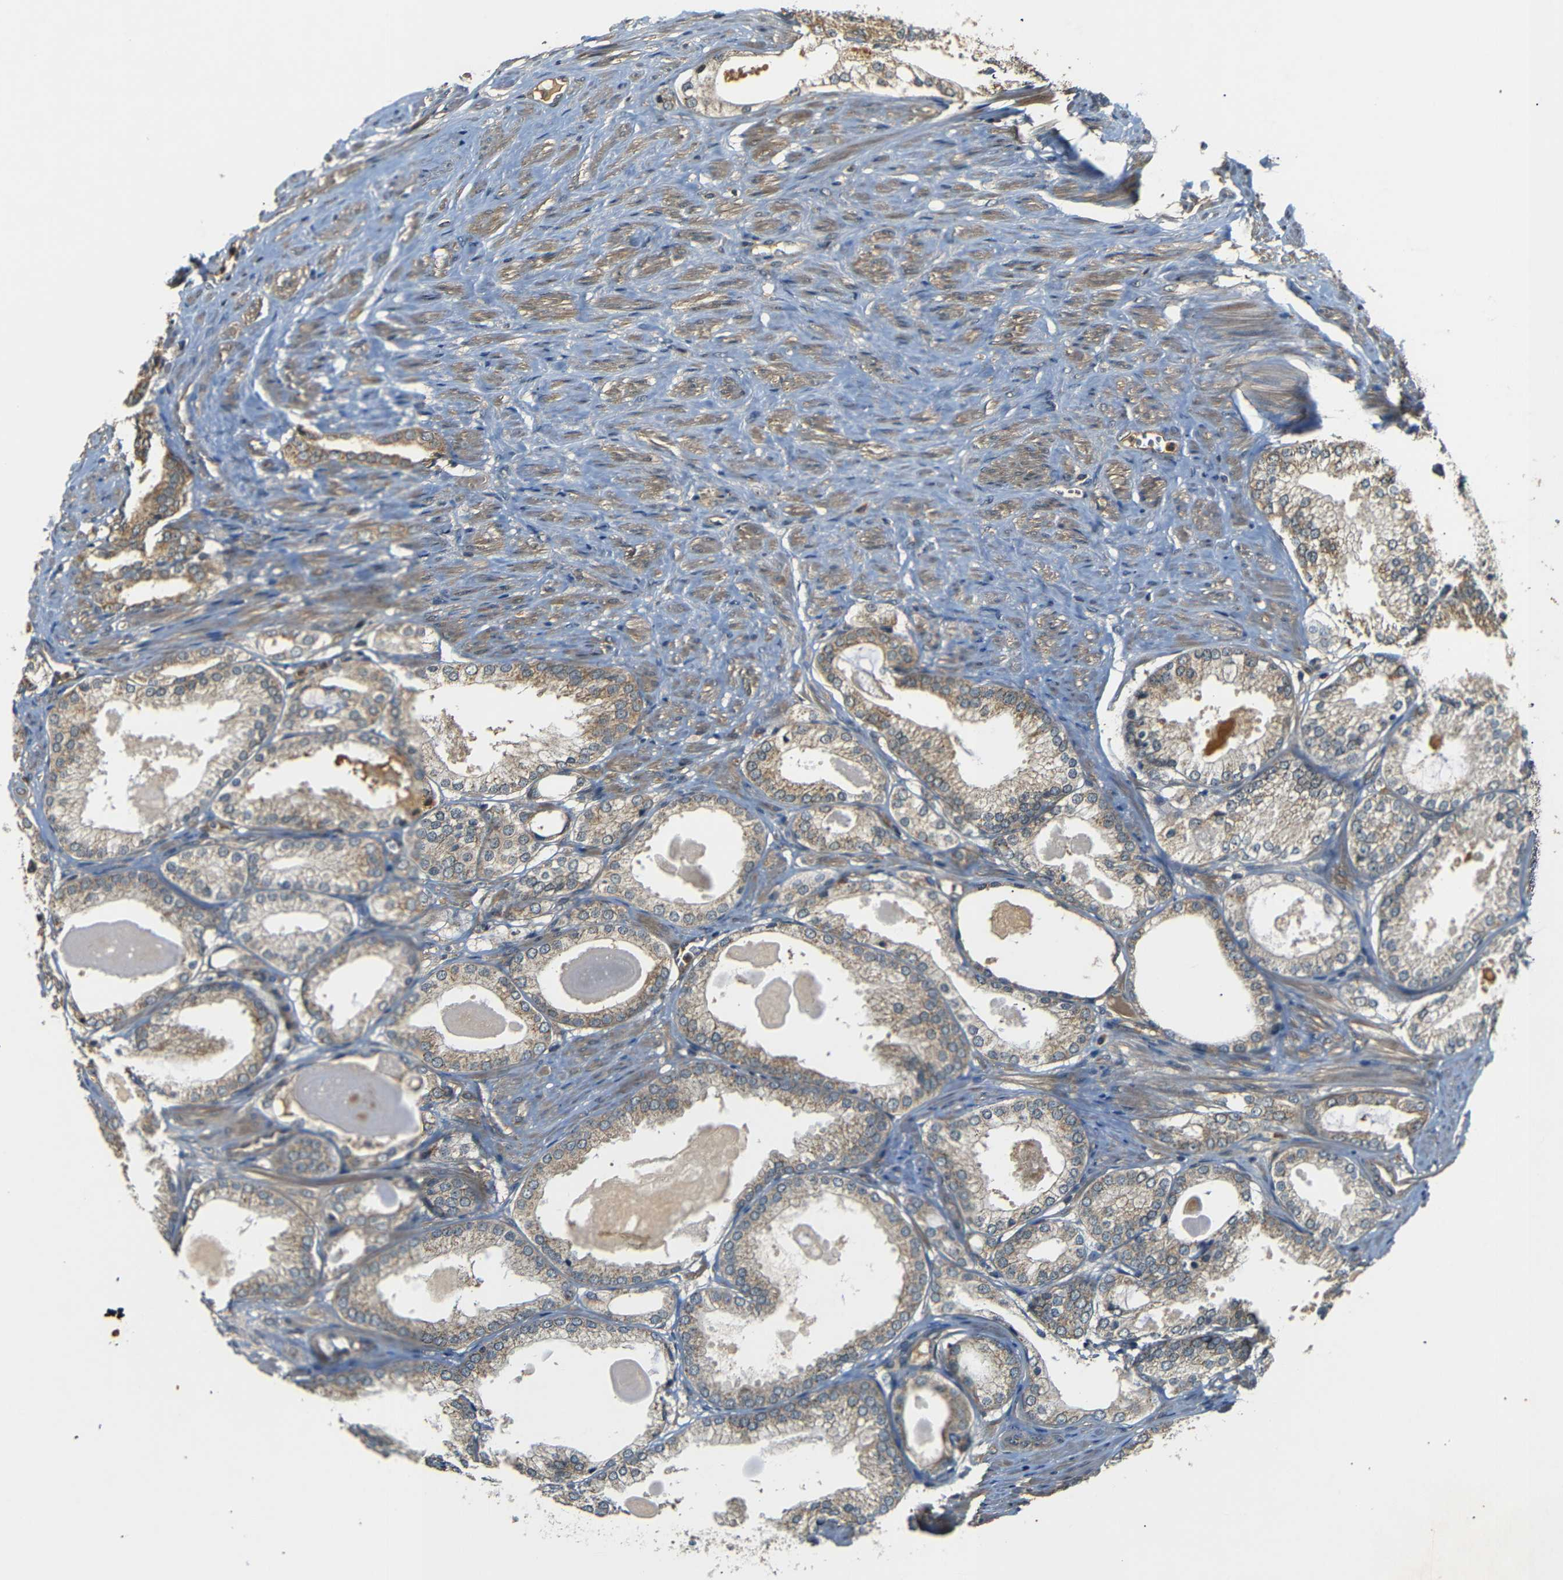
{"staining": {"intensity": "weak", "quantity": "25%-75%", "location": "cytoplasmic/membranous"}, "tissue": "prostate cancer", "cell_type": "Tumor cells", "image_type": "cancer", "snomed": [{"axis": "morphology", "description": "Adenocarcinoma, High grade"}, {"axis": "topography", "description": "Prostate"}], "caption": "Brown immunohistochemical staining in high-grade adenocarcinoma (prostate) exhibits weak cytoplasmic/membranous staining in about 25%-75% of tumor cells. The protein is shown in brown color, while the nuclei are stained blue.", "gene": "TANK", "patient": {"sex": "male", "age": 61}}